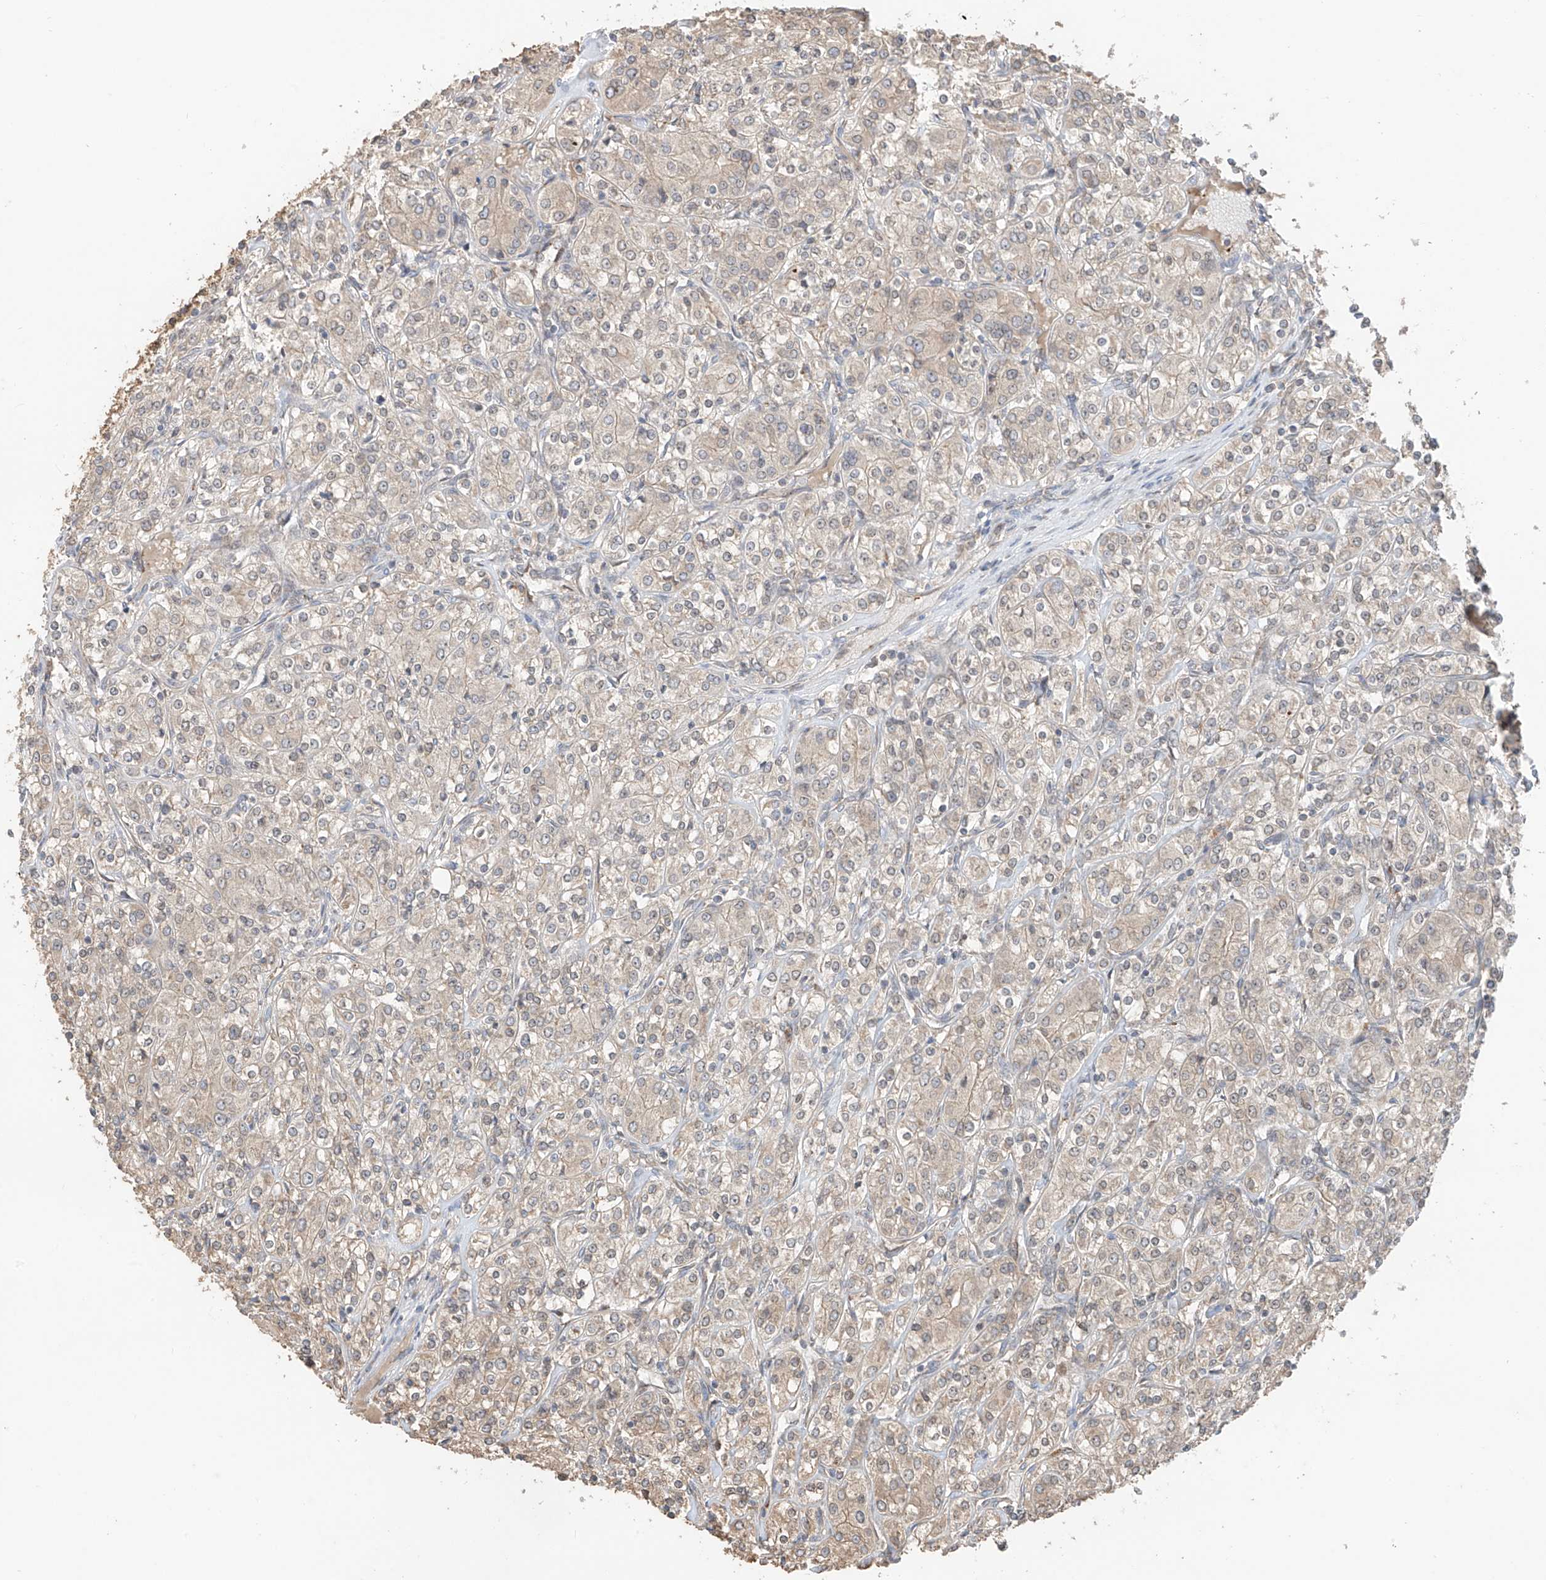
{"staining": {"intensity": "negative", "quantity": "none", "location": "none"}, "tissue": "renal cancer", "cell_type": "Tumor cells", "image_type": "cancer", "snomed": [{"axis": "morphology", "description": "Adenocarcinoma, NOS"}, {"axis": "topography", "description": "Kidney"}], "caption": "Tumor cells are negative for protein expression in human adenocarcinoma (renal).", "gene": "AHCTF1", "patient": {"sex": "male", "age": 77}}